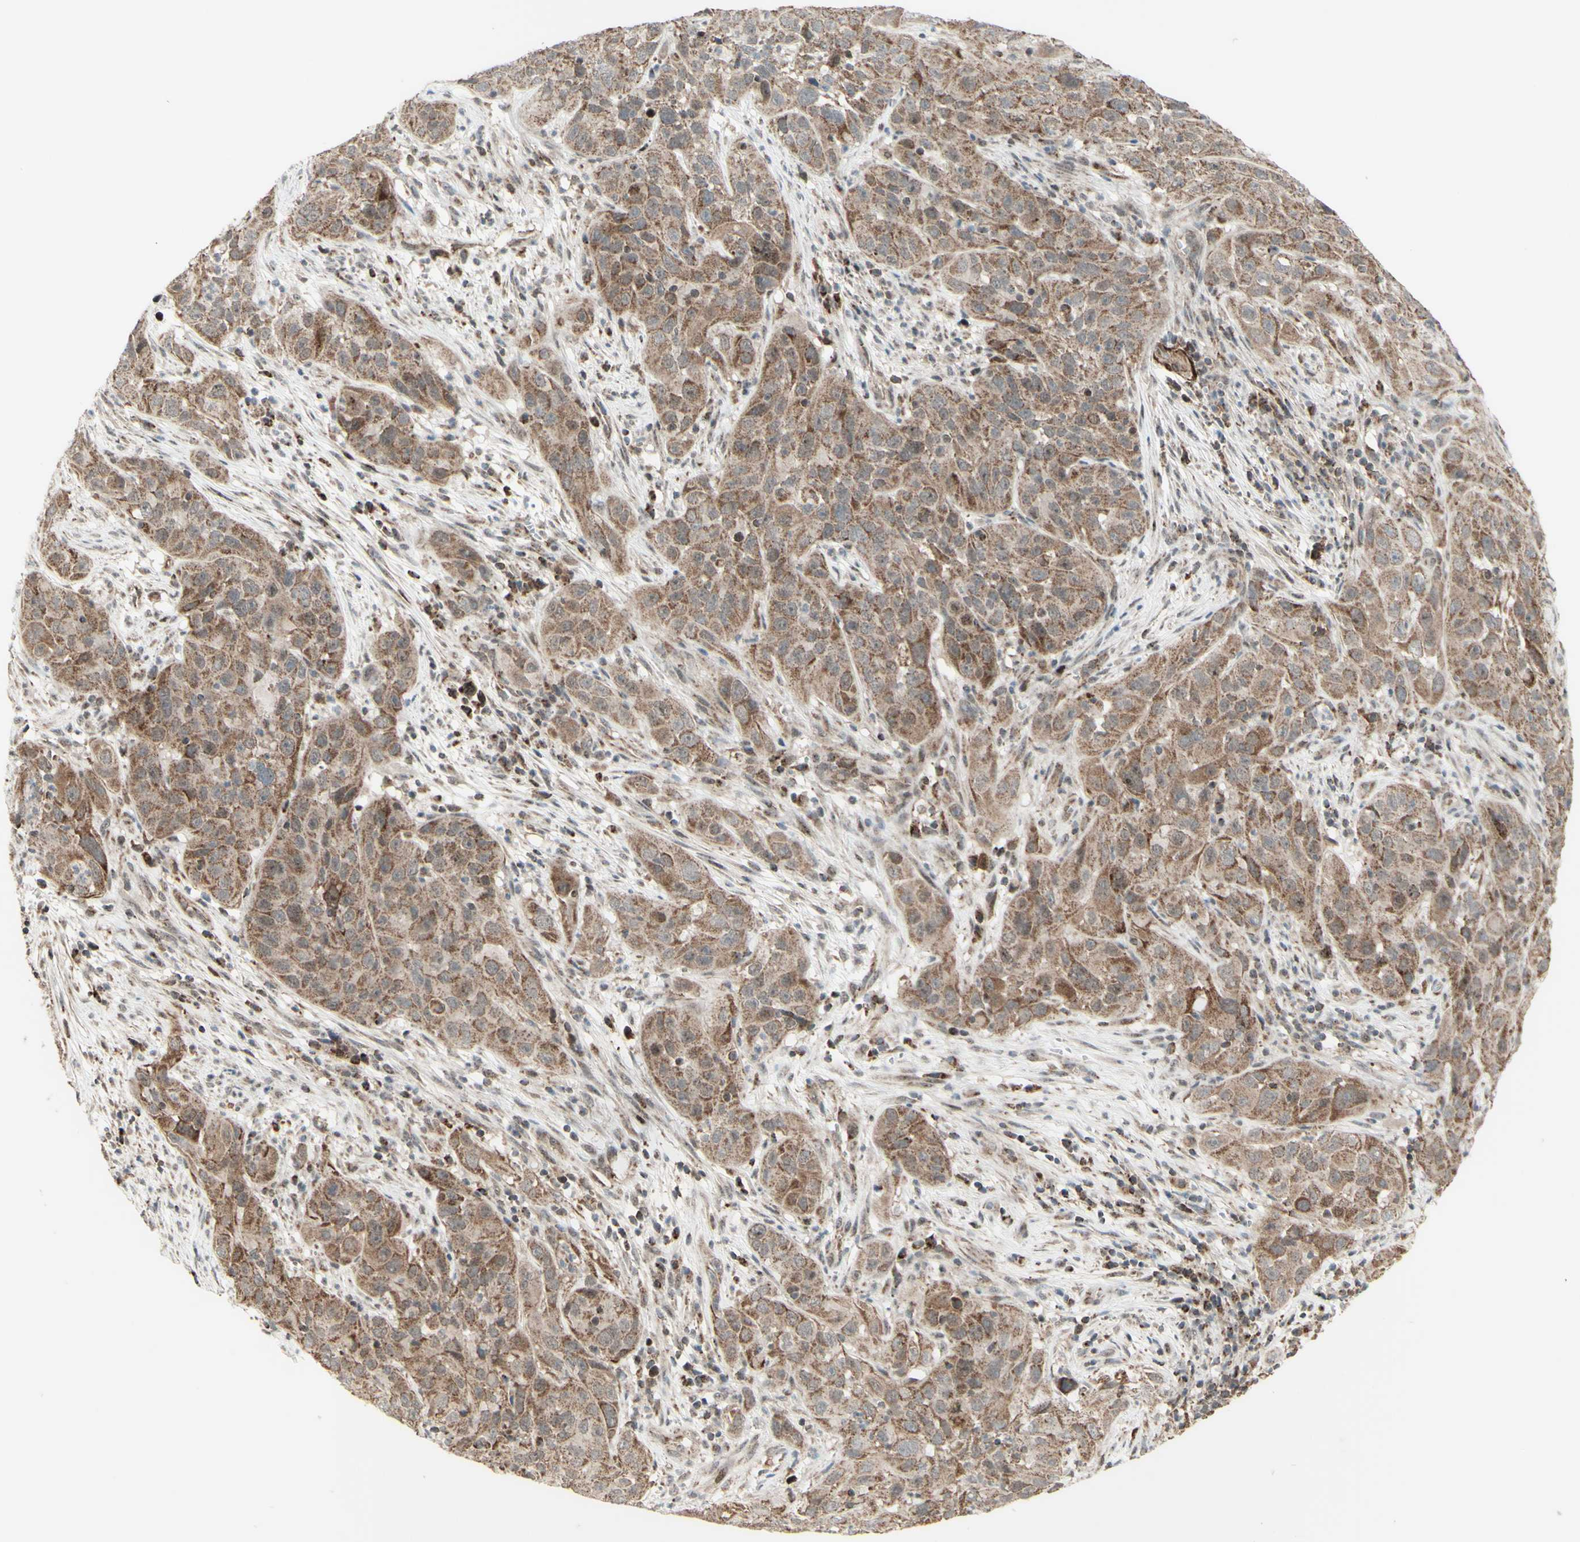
{"staining": {"intensity": "moderate", "quantity": ">75%", "location": "cytoplasmic/membranous"}, "tissue": "cervical cancer", "cell_type": "Tumor cells", "image_type": "cancer", "snomed": [{"axis": "morphology", "description": "Squamous cell carcinoma, NOS"}, {"axis": "topography", "description": "Cervix"}], "caption": "Human cervical cancer stained with a protein marker demonstrates moderate staining in tumor cells.", "gene": "DHRS3", "patient": {"sex": "female", "age": 32}}